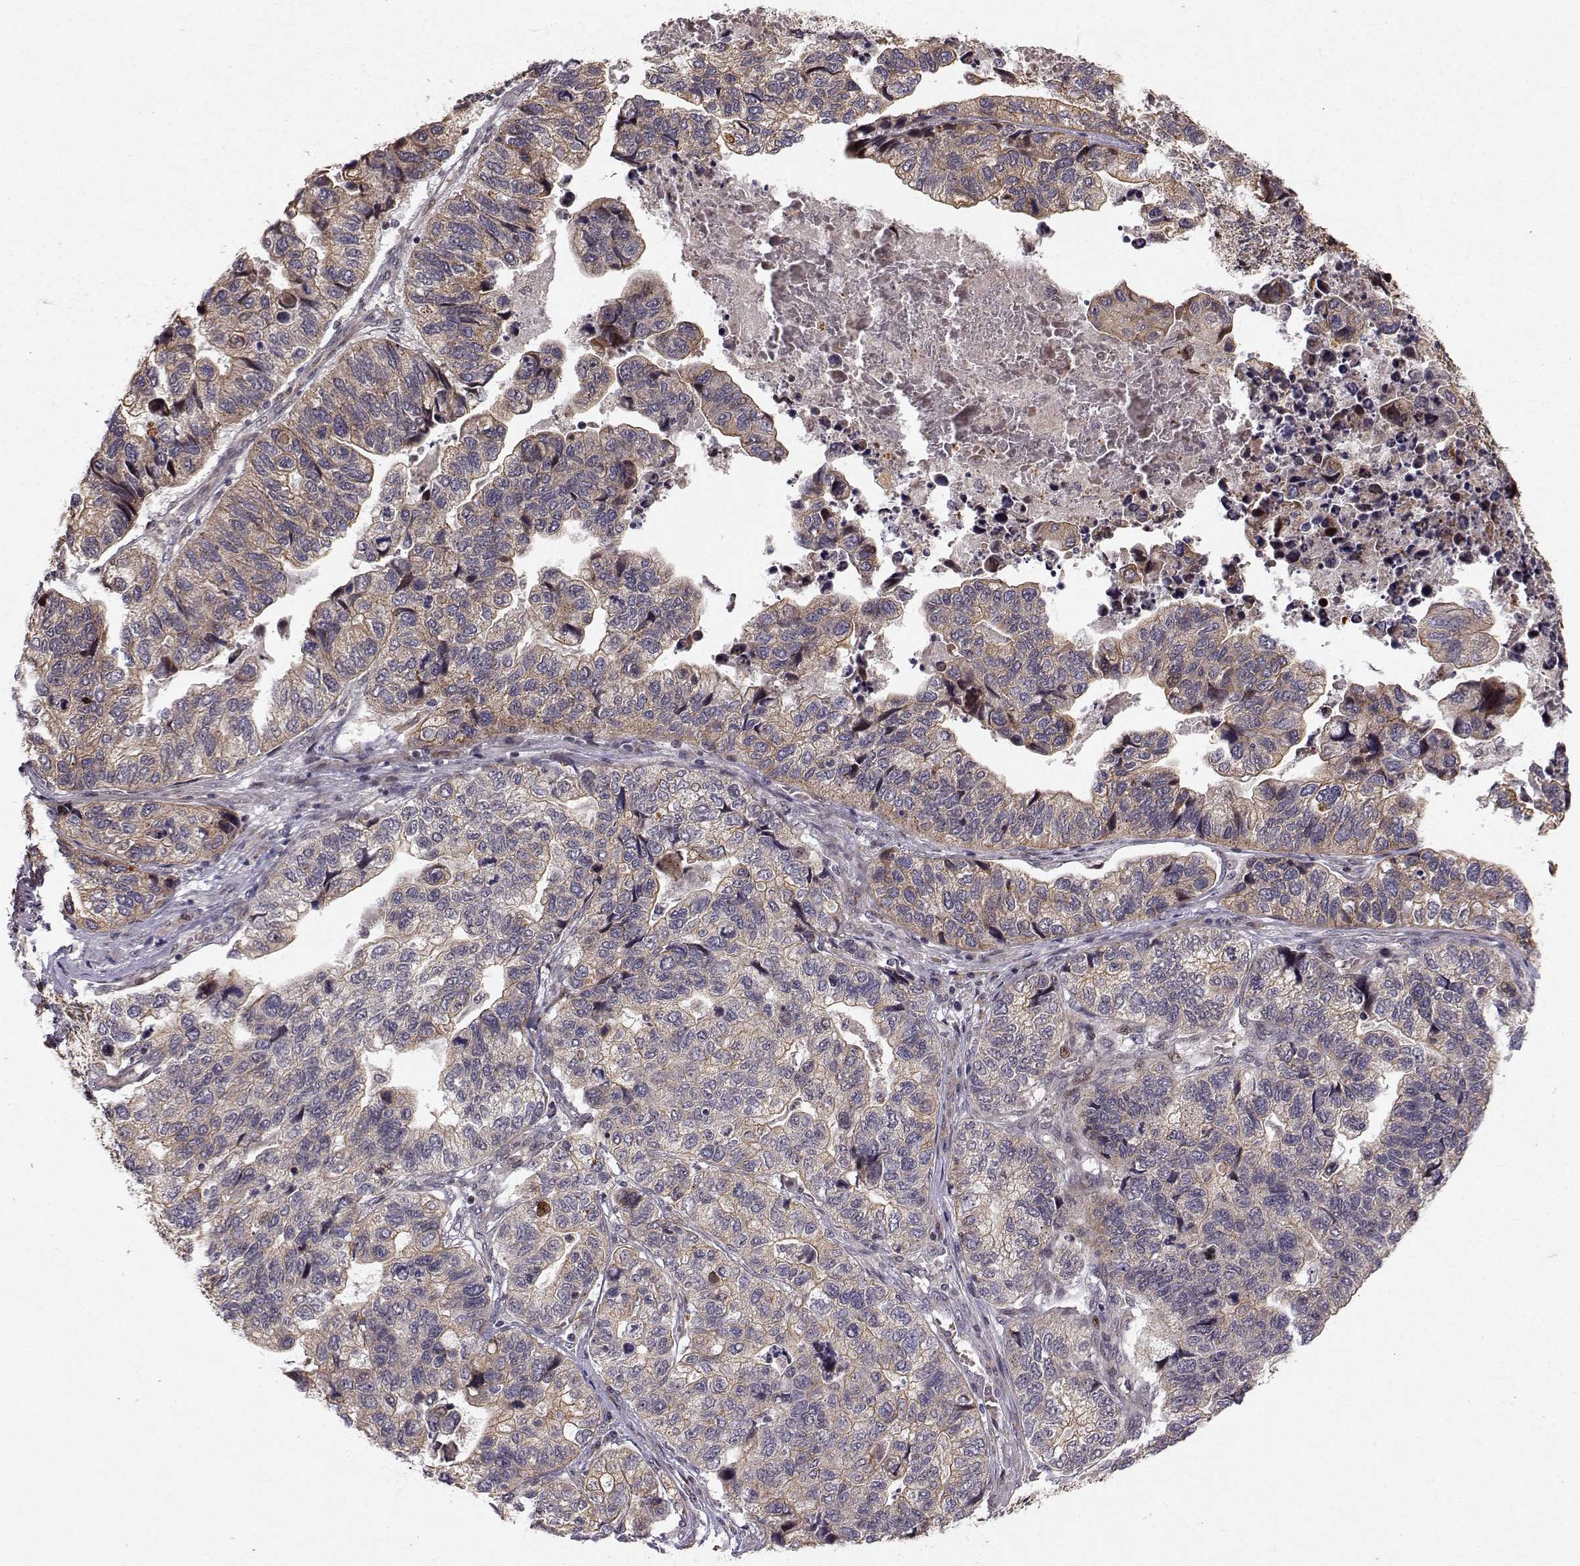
{"staining": {"intensity": "moderate", "quantity": "<25%", "location": "cytoplasmic/membranous"}, "tissue": "stomach cancer", "cell_type": "Tumor cells", "image_type": "cancer", "snomed": [{"axis": "morphology", "description": "Adenocarcinoma, NOS"}, {"axis": "topography", "description": "Stomach, upper"}], "caption": "Stomach adenocarcinoma tissue displays moderate cytoplasmic/membranous staining in approximately <25% of tumor cells, visualized by immunohistochemistry.", "gene": "APC", "patient": {"sex": "female", "age": 67}}